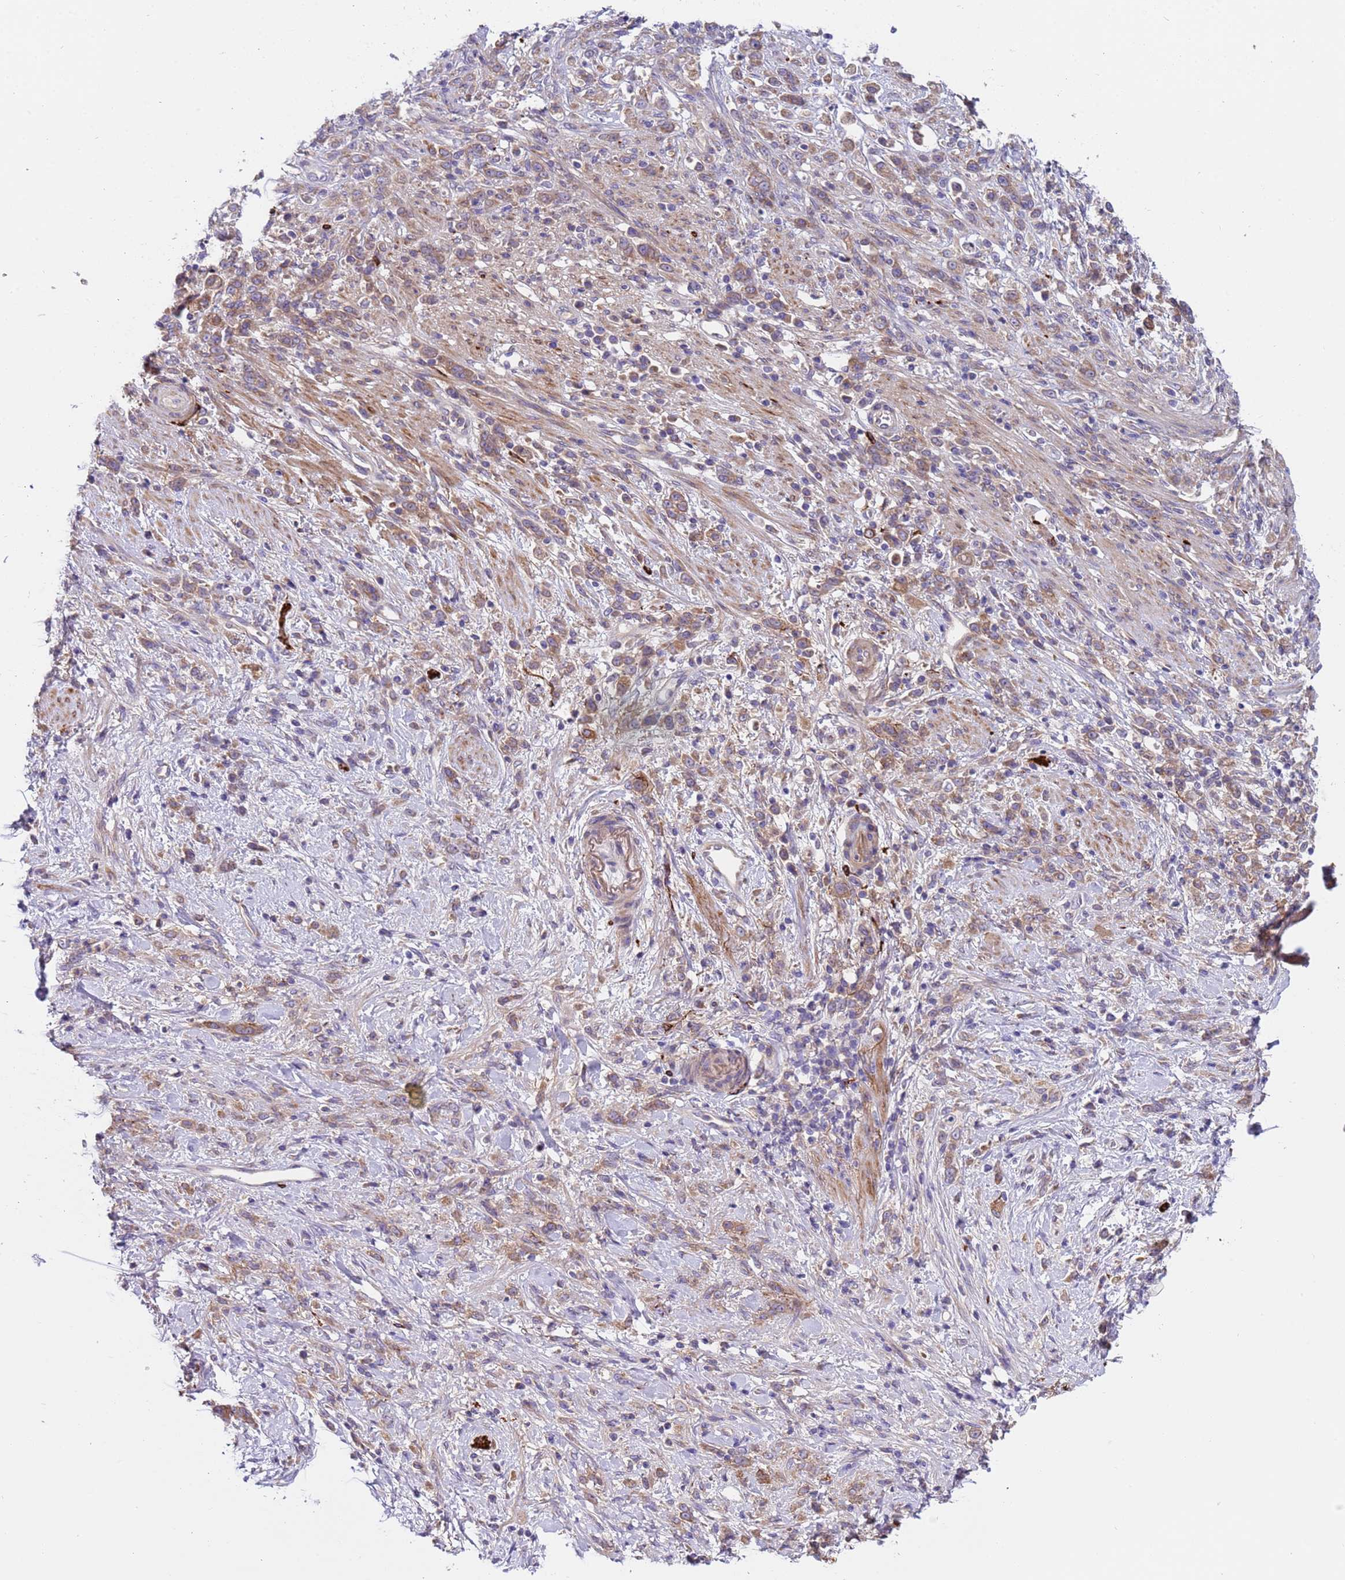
{"staining": {"intensity": "moderate", "quantity": "25%-75%", "location": "cytoplasmic/membranous"}, "tissue": "stomach cancer", "cell_type": "Tumor cells", "image_type": "cancer", "snomed": [{"axis": "morphology", "description": "Adenocarcinoma, NOS"}, {"axis": "topography", "description": "Stomach"}], "caption": "This is an image of immunohistochemistry staining of adenocarcinoma (stomach), which shows moderate positivity in the cytoplasmic/membranous of tumor cells.", "gene": "PAQR7", "patient": {"sex": "female", "age": 60}}